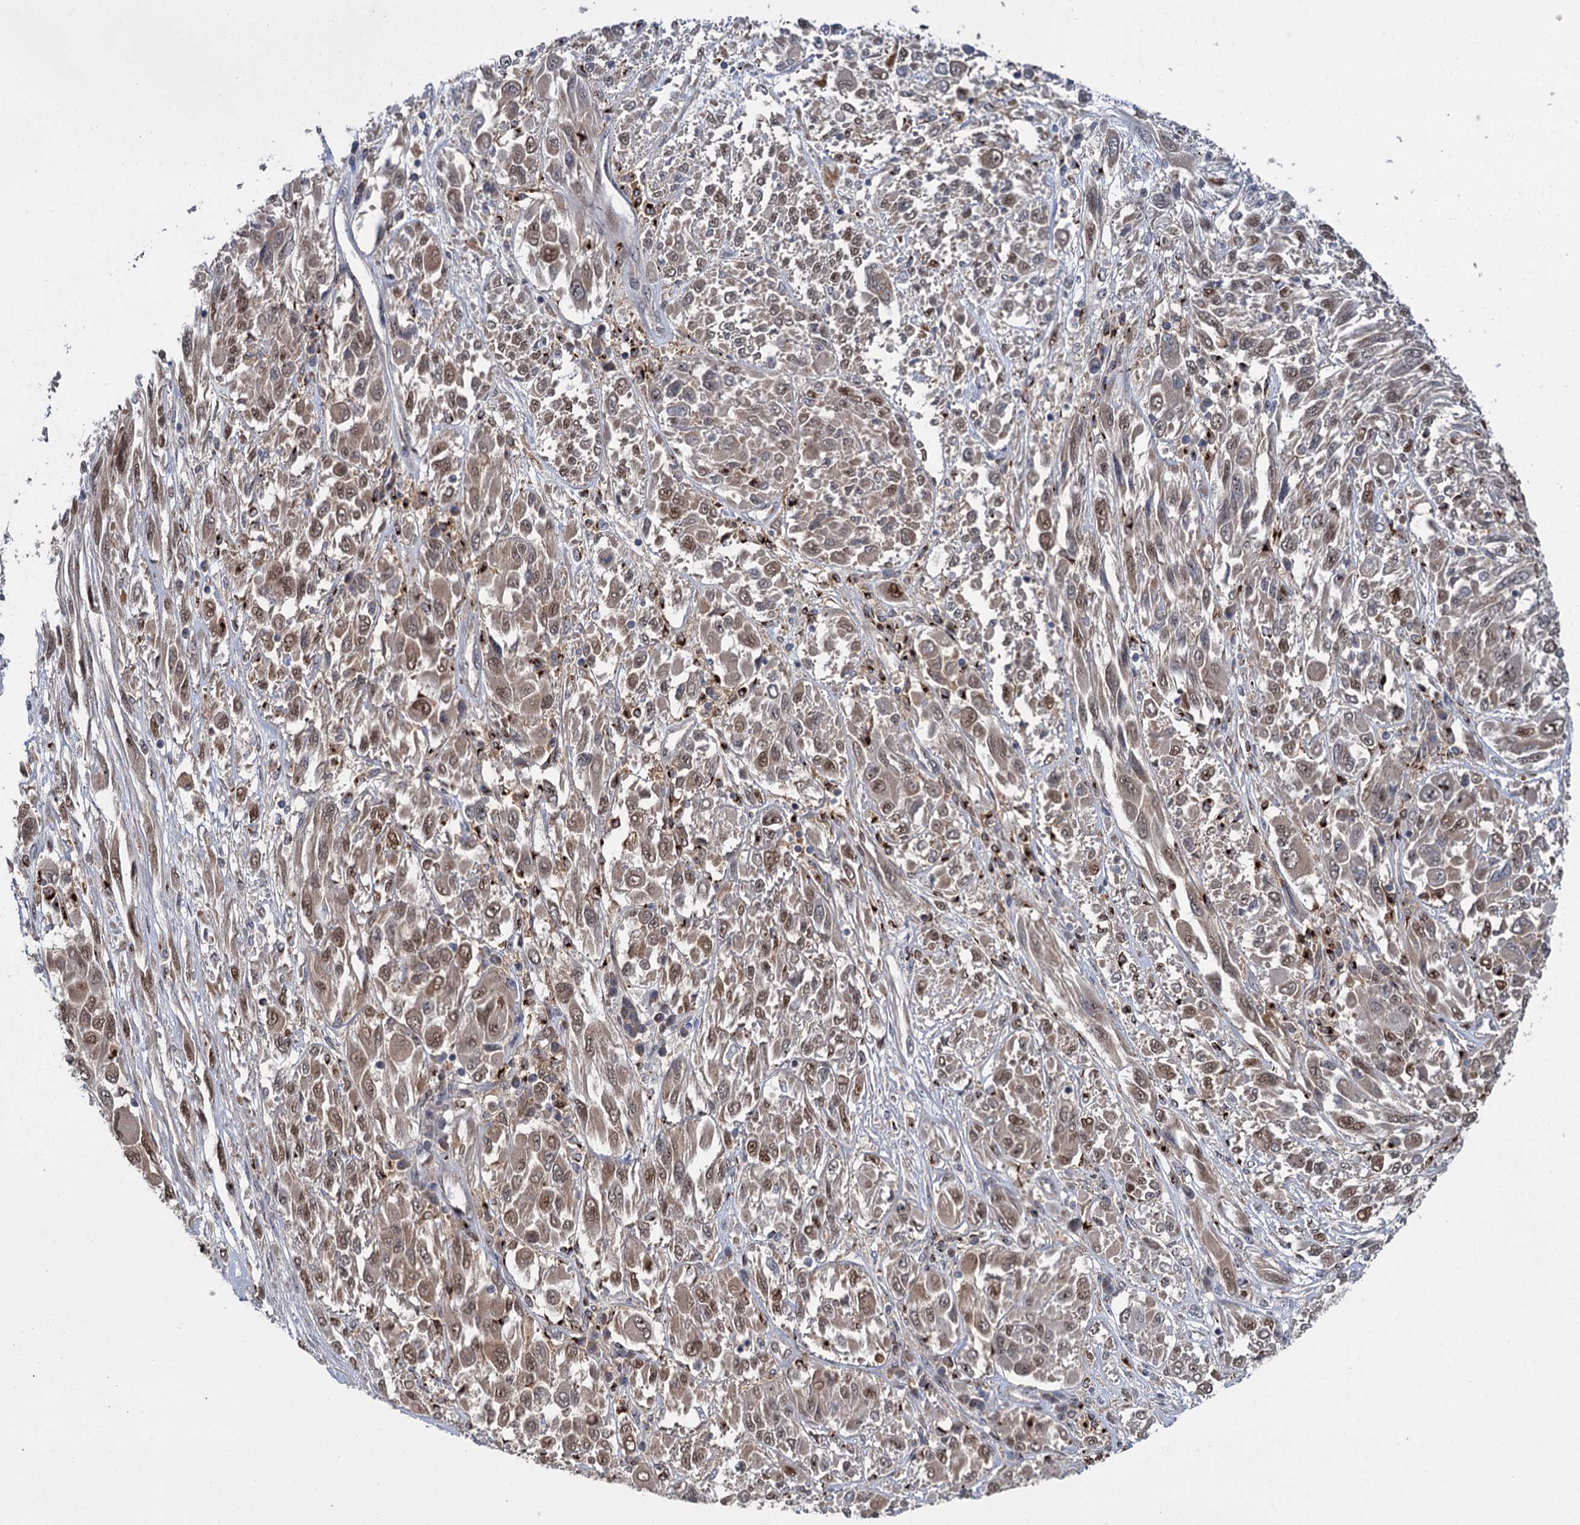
{"staining": {"intensity": "moderate", "quantity": "25%-75%", "location": "cytoplasmic/membranous,nuclear"}, "tissue": "melanoma", "cell_type": "Tumor cells", "image_type": "cancer", "snomed": [{"axis": "morphology", "description": "Malignant melanoma, NOS"}, {"axis": "topography", "description": "Skin"}], "caption": "Immunohistochemistry of melanoma demonstrates medium levels of moderate cytoplasmic/membranous and nuclear expression in approximately 25%-75% of tumor cells. The protein of interest is stained brown, and the nuclei are stained in blue (DAB IHC with brightfield microscopy, high magnification).", "gene": "GAL3ST4", "patient": {"sex": "female", "age": 91}}